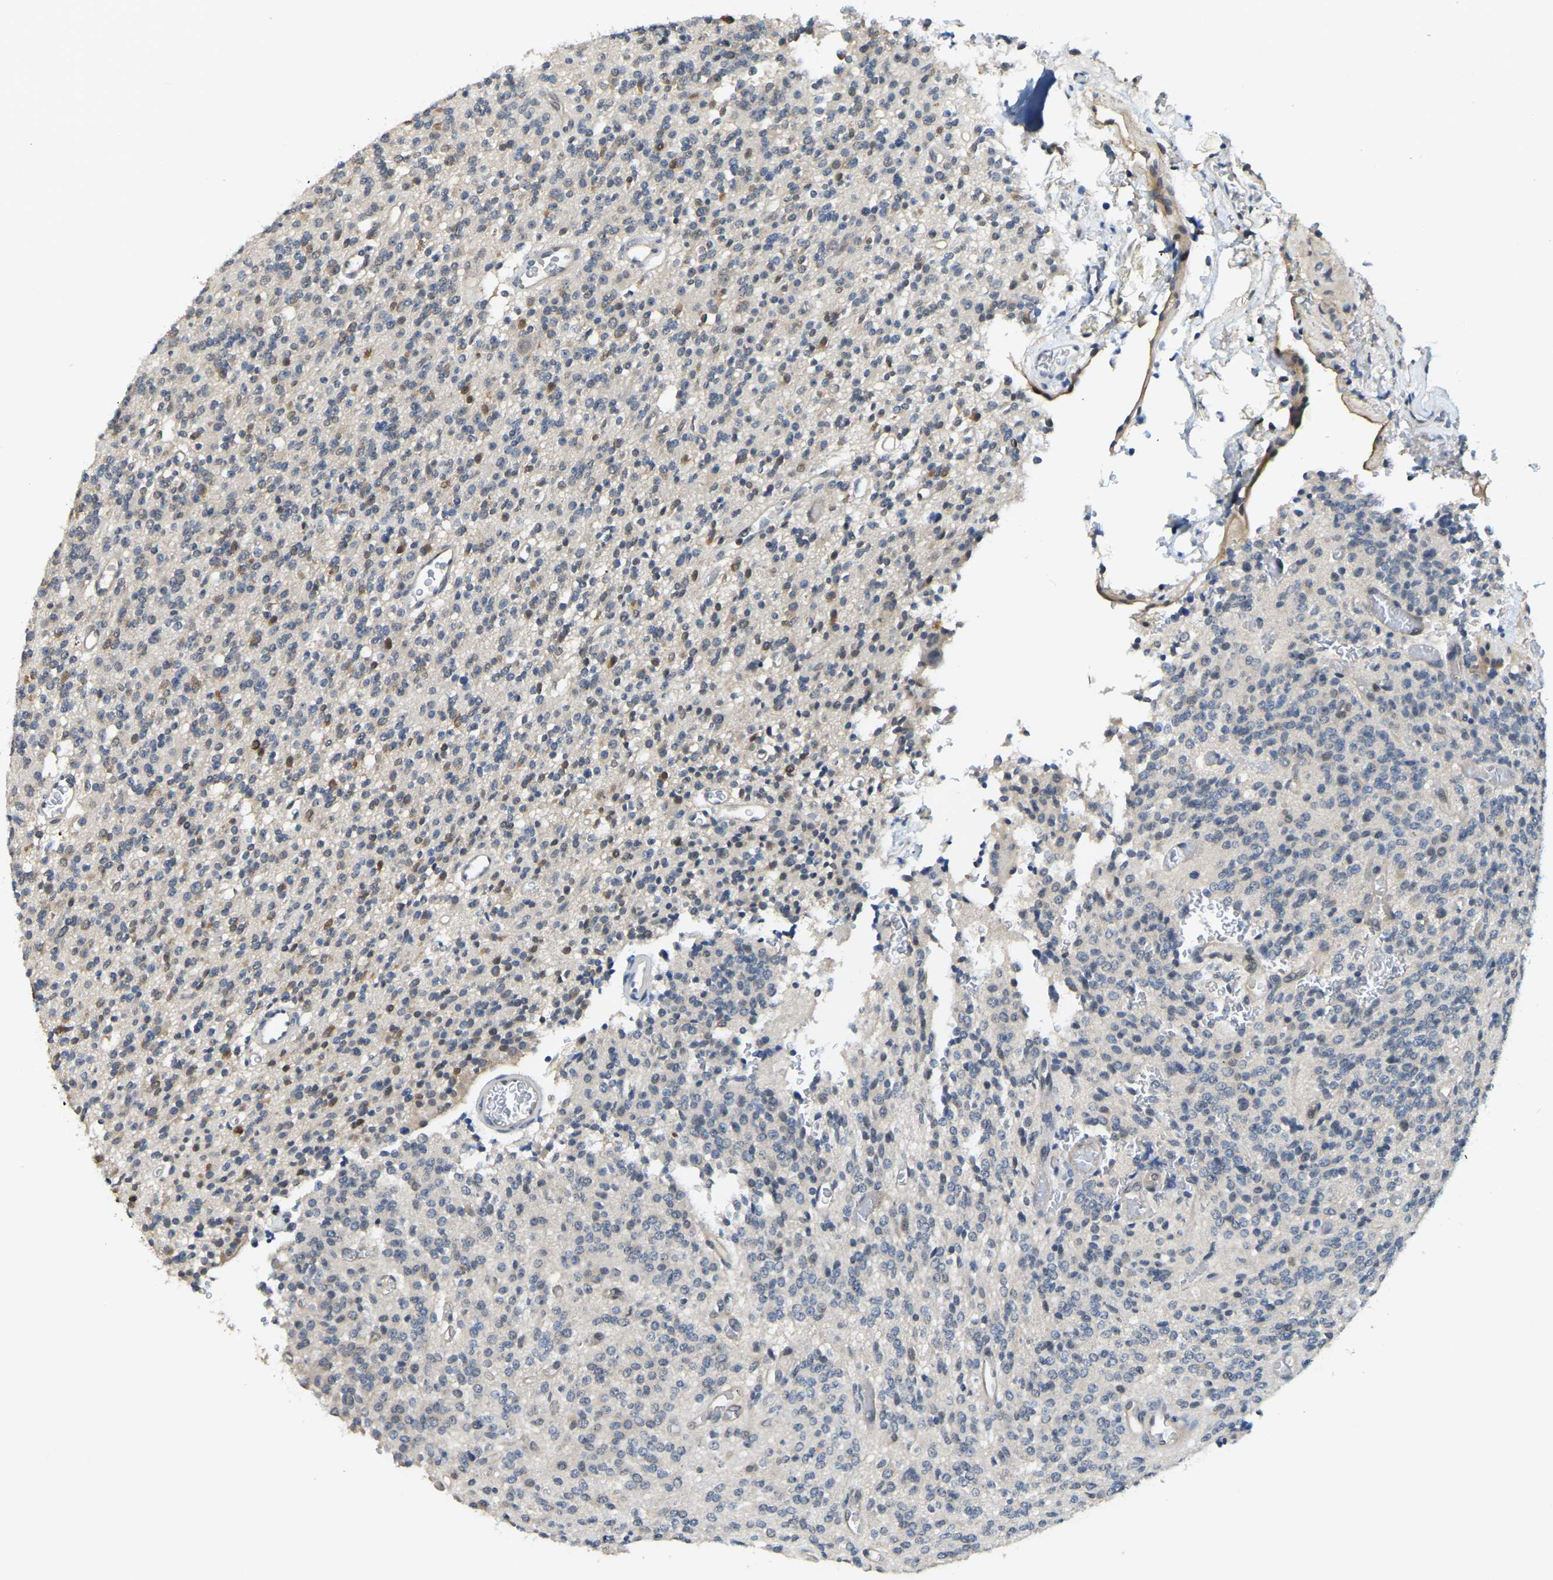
{"staining": {"intensity": "moderate", "quantity": "25%-75%", "location": "cytoplasmic/membranous"}, "tissue": "glioma", "cell_type": "Tumor cells", "image_type": "cancer", "snomed": [{"axis": "morphology", "description": "Glioma, malignant, High grade"}, {"axis": "topography", "description": "Brain"}], "caption": "An immunohistochemistry image of neoplastic tissue is shown. Protein staining in brown highlights moderate cytoplasmic/membranous positivity in malignant glioma (high-grade) within tumor cells.", "gene": "AHNAK", "patient": {"sex": "male", "age": 34}}